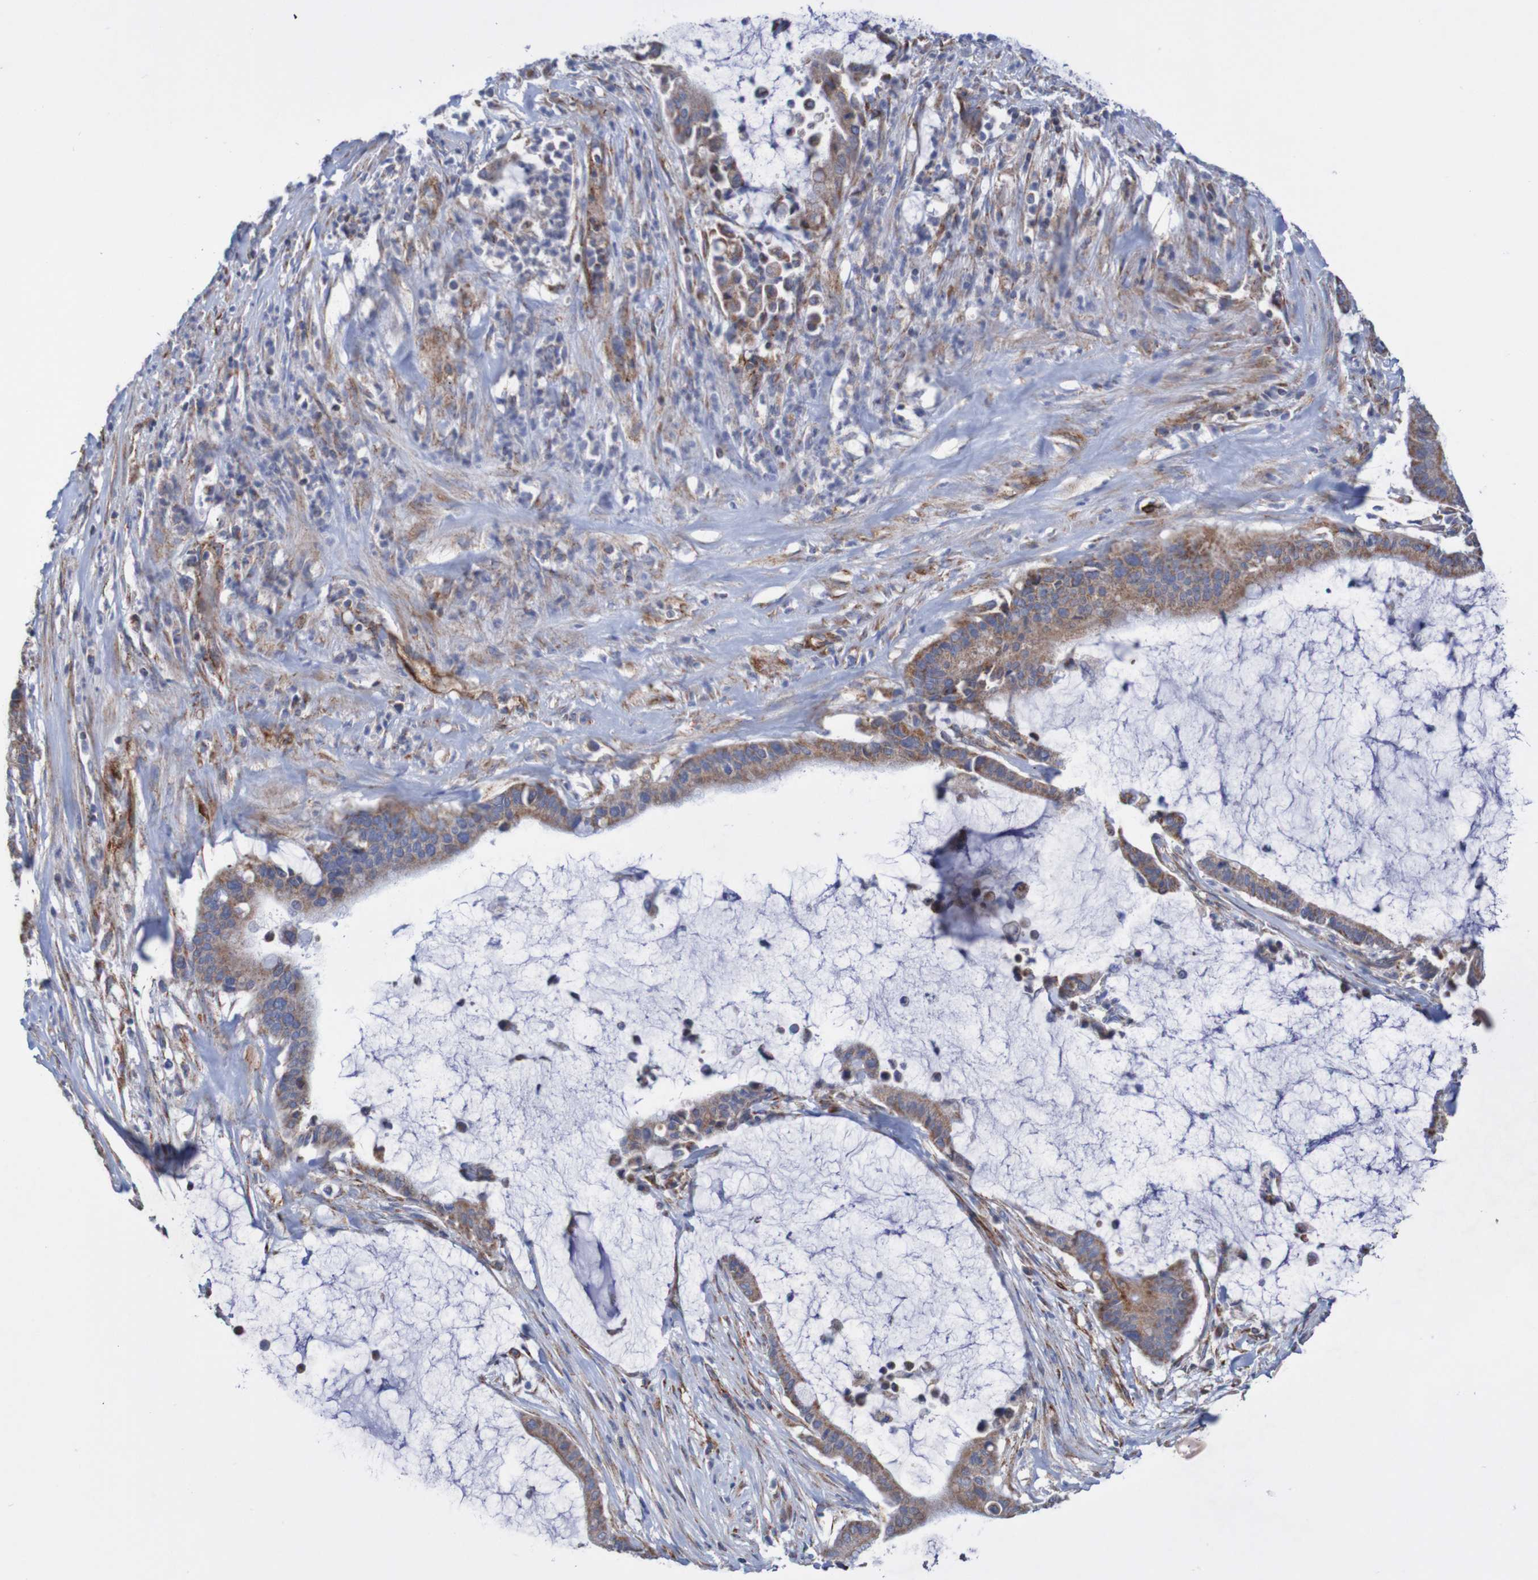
{"staining": {"intensity": "moderate", "quantity": ">75%", "location": "cytoplasmic/membranous"}, "tissue": "pancreatic cancer", "cell_type": "Tumor cells", "image_type": "cancer", "snomed": [{"axis": "morphology", "description": "Adenocarcinoma, NOS"}, {"axis": "topography", "description": "Pancreas"}], "caption": "An immunohistochemistry micrograph of neoplastic tissue is shown. Protein staining in brown highlights moderate cytoplasmic/membranous positivity in pancreatic cancer within tumor cells.", "gene": "MMEL1", "patient": {"sex": "male", "age": 41}}